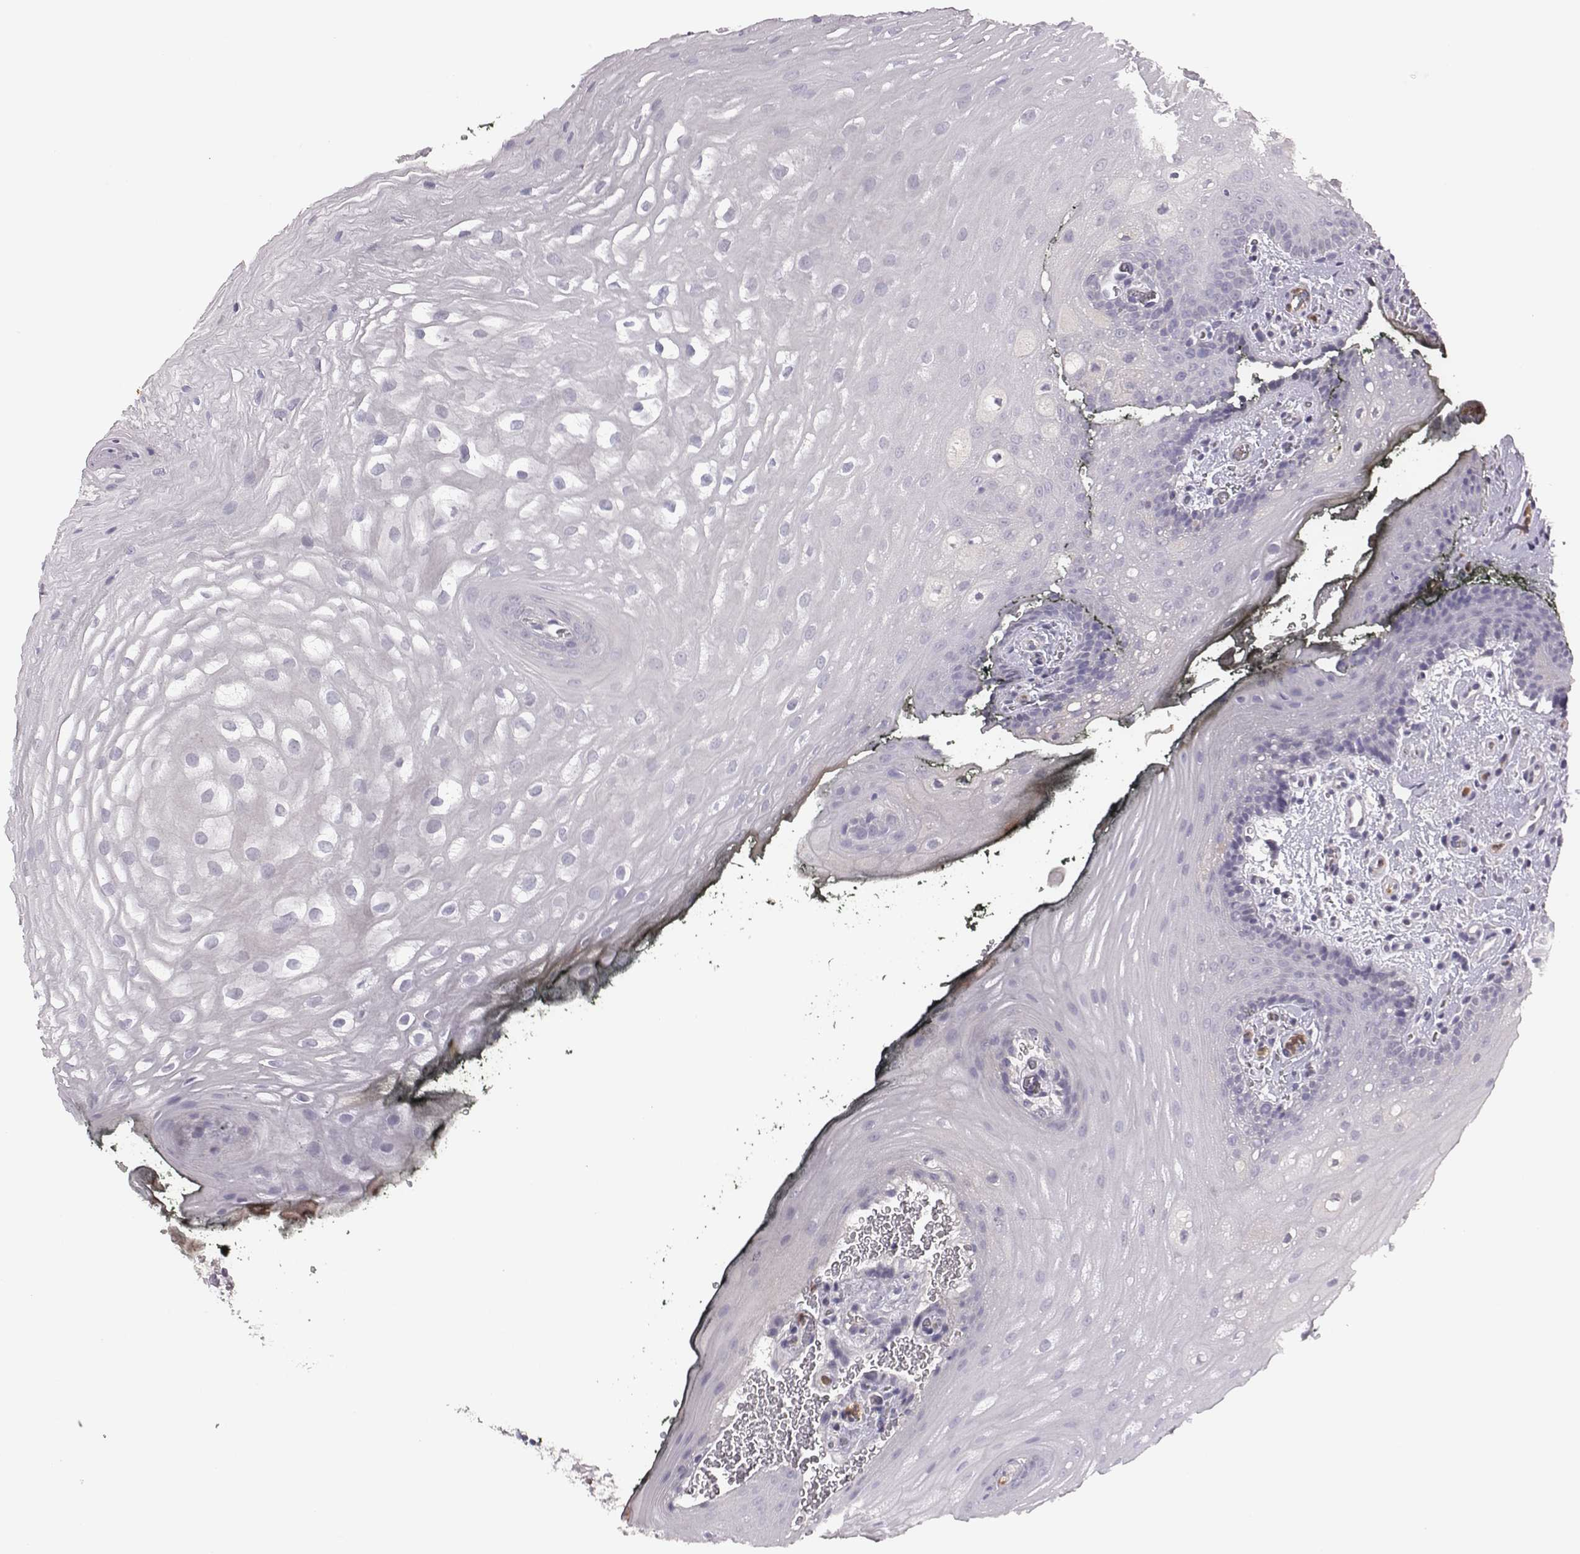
{"staining": {"intensity": "negative", "quantity": "none", "location": "none"}, "tissue": "oral mucosa", "cell_type": "Squamous epithelial cells", "image_type": "normal", "snomed": [{"axis": "morphology", "description": "Normal tissue, NOS"}, {"axis": "topography", "description": "Oral tissue"}, {"axis": "topography", "description": "Head-Neck"}], "caption": "This is an immunohistochemistry micrograph of benign oral mucosa. There is no positivity in squamous epithelial cells.", "gene": "KMO", "patient": {"sex": "male", "age": 65}}